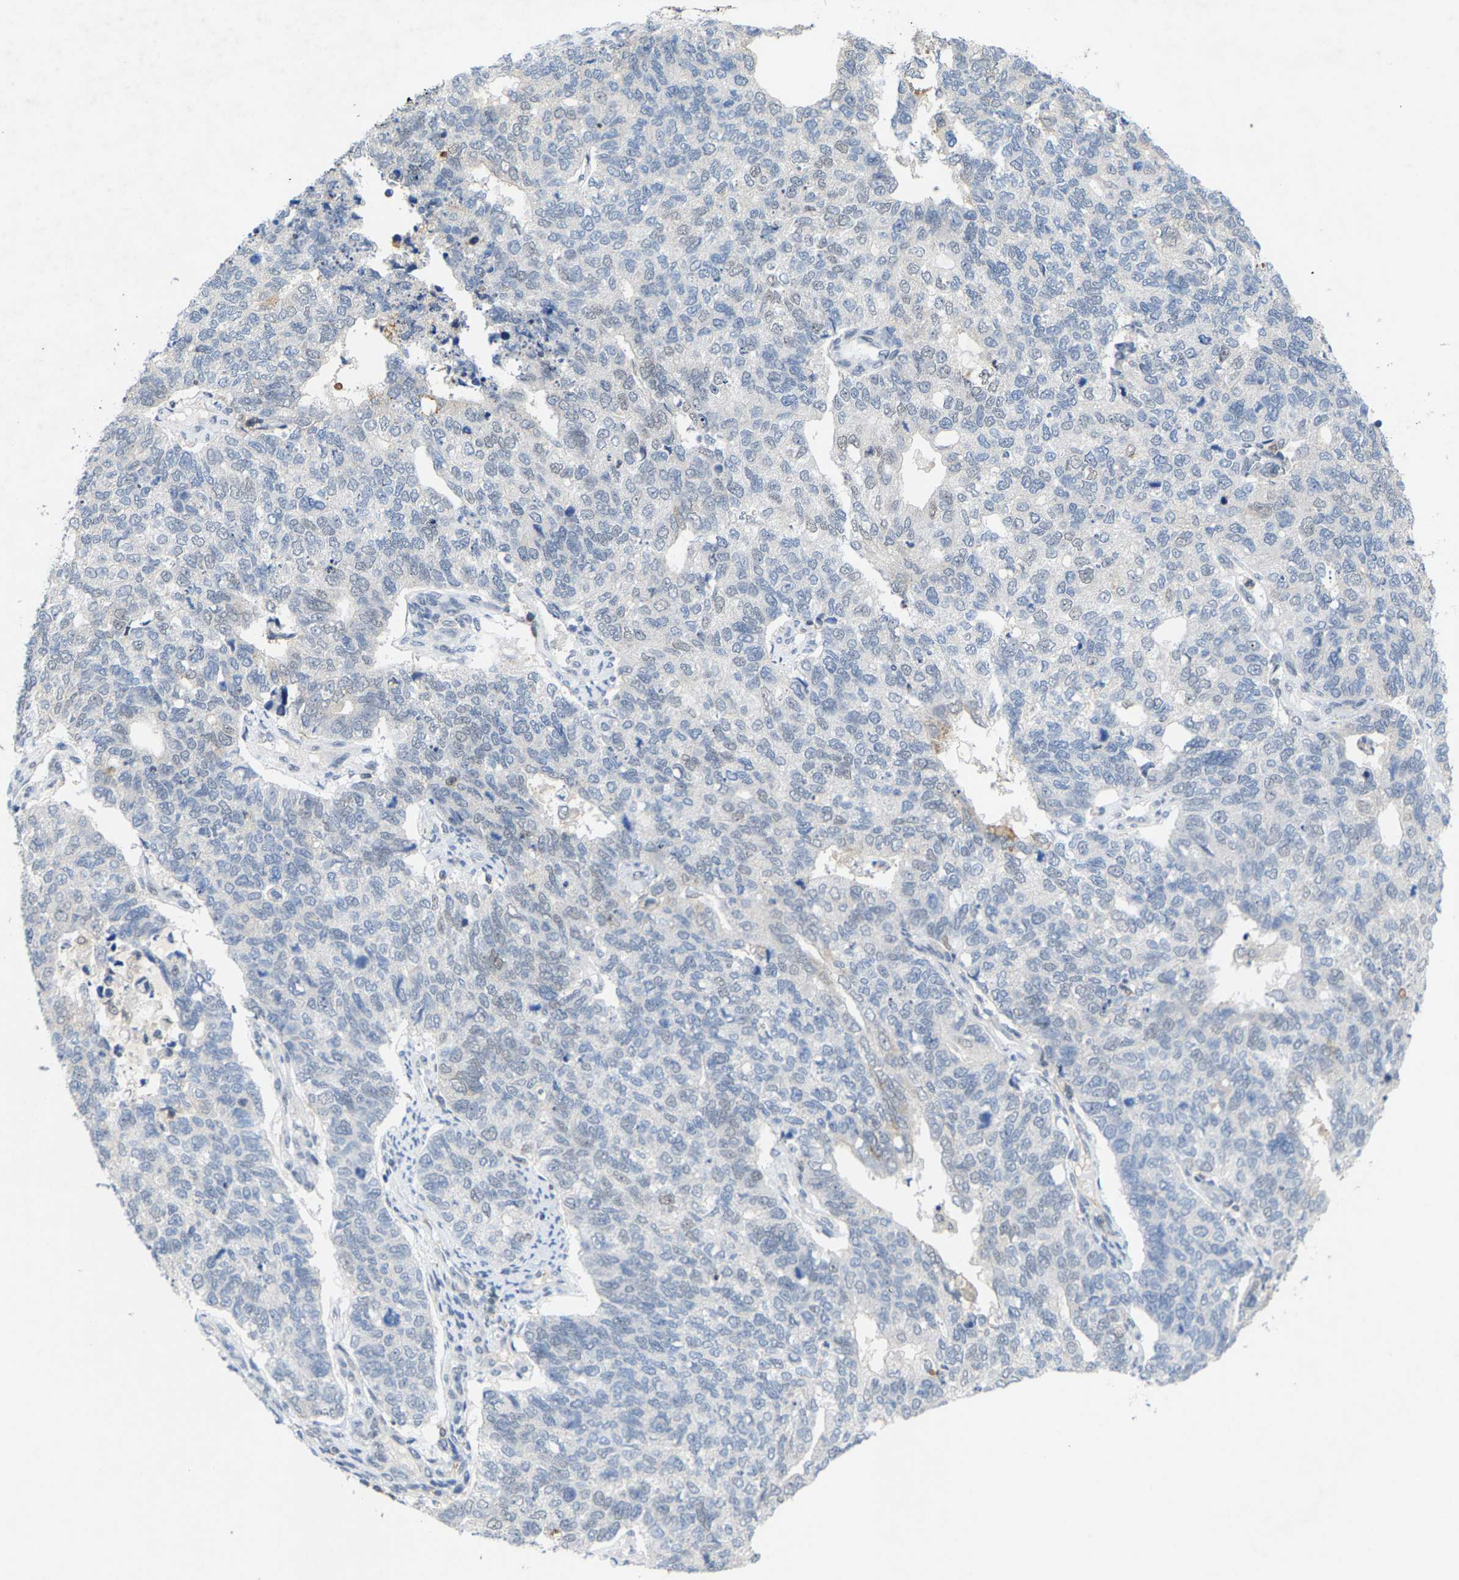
{"staining": {"intensity": "negative", "quantity": "none", "location": "none"}, "tissue": "cervical cancer", "cell_type": "Tumor cells", "image_type": "cancer", "snomed": [{"axis": "morphology", "description": "Squamous cell carcinoma, NOS"}, {"axis": "topography", "description": "Cervix"}], "caption": "Tumor cells are negative for brown protein staining in cervical squamous cell carcinoma.", "gene": "FGD3", "patient": {"sex": "female", "age": 63}}